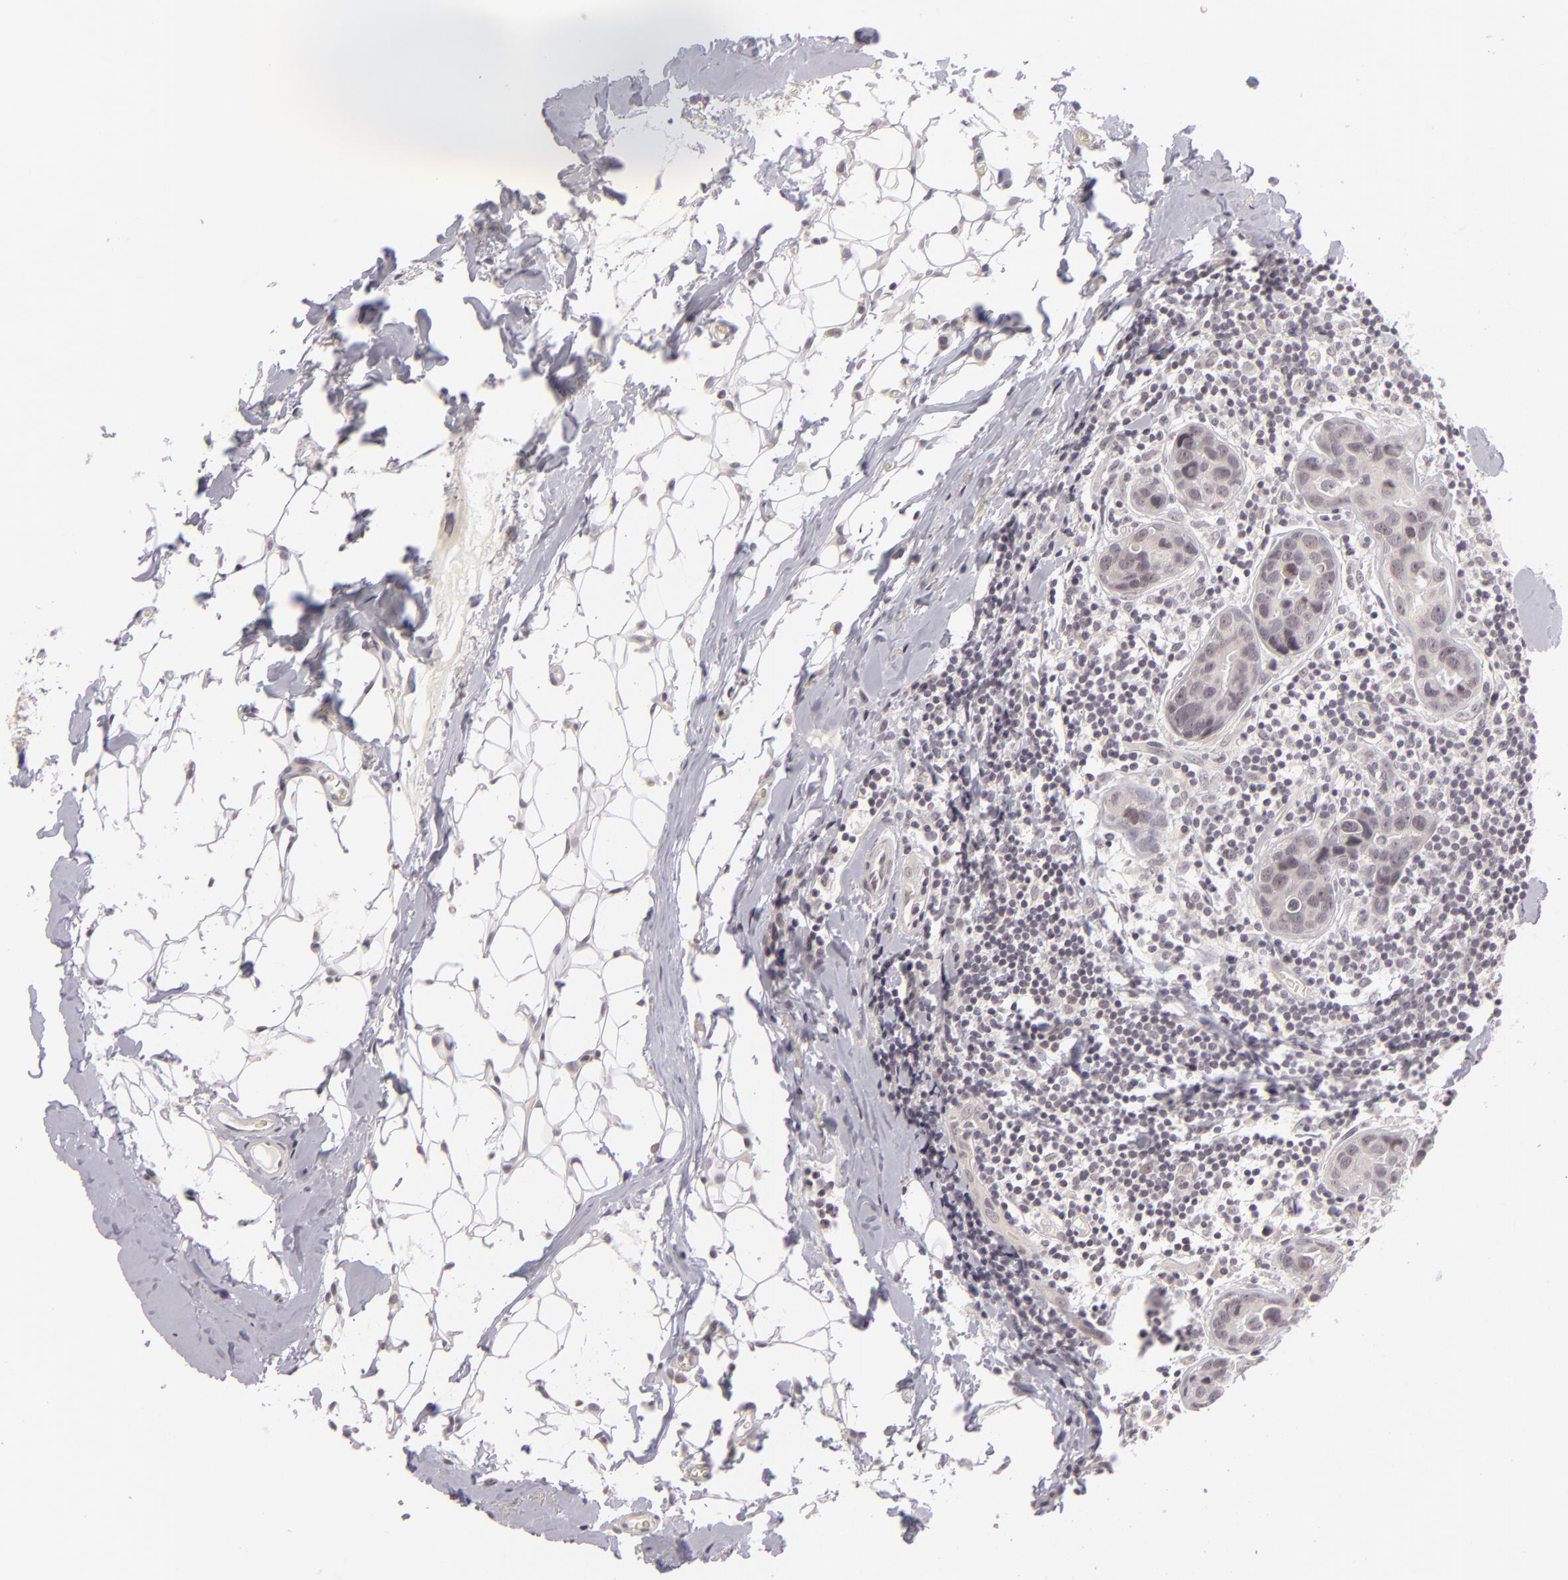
{"staining": {"intensity": "weak", "quantity": ">75%", "location": "cytoplasmic/membranous"}, "tissue": "breast cancer", "cell_type": "Tumor cells", "image_type": "cancer", "snomed": [{"axis": "morphology", "description": "Duct carcinoma"}, {"axis": "topography", "description": "Breast"}], "caption": "A brown stain shows weak cytoplasmic/membranous expression of a protein in infiltrating ductal carcinoma (breast) tumor cells.", "gene": "DLG3", "patient": {"sex": "female", "age": 24}}